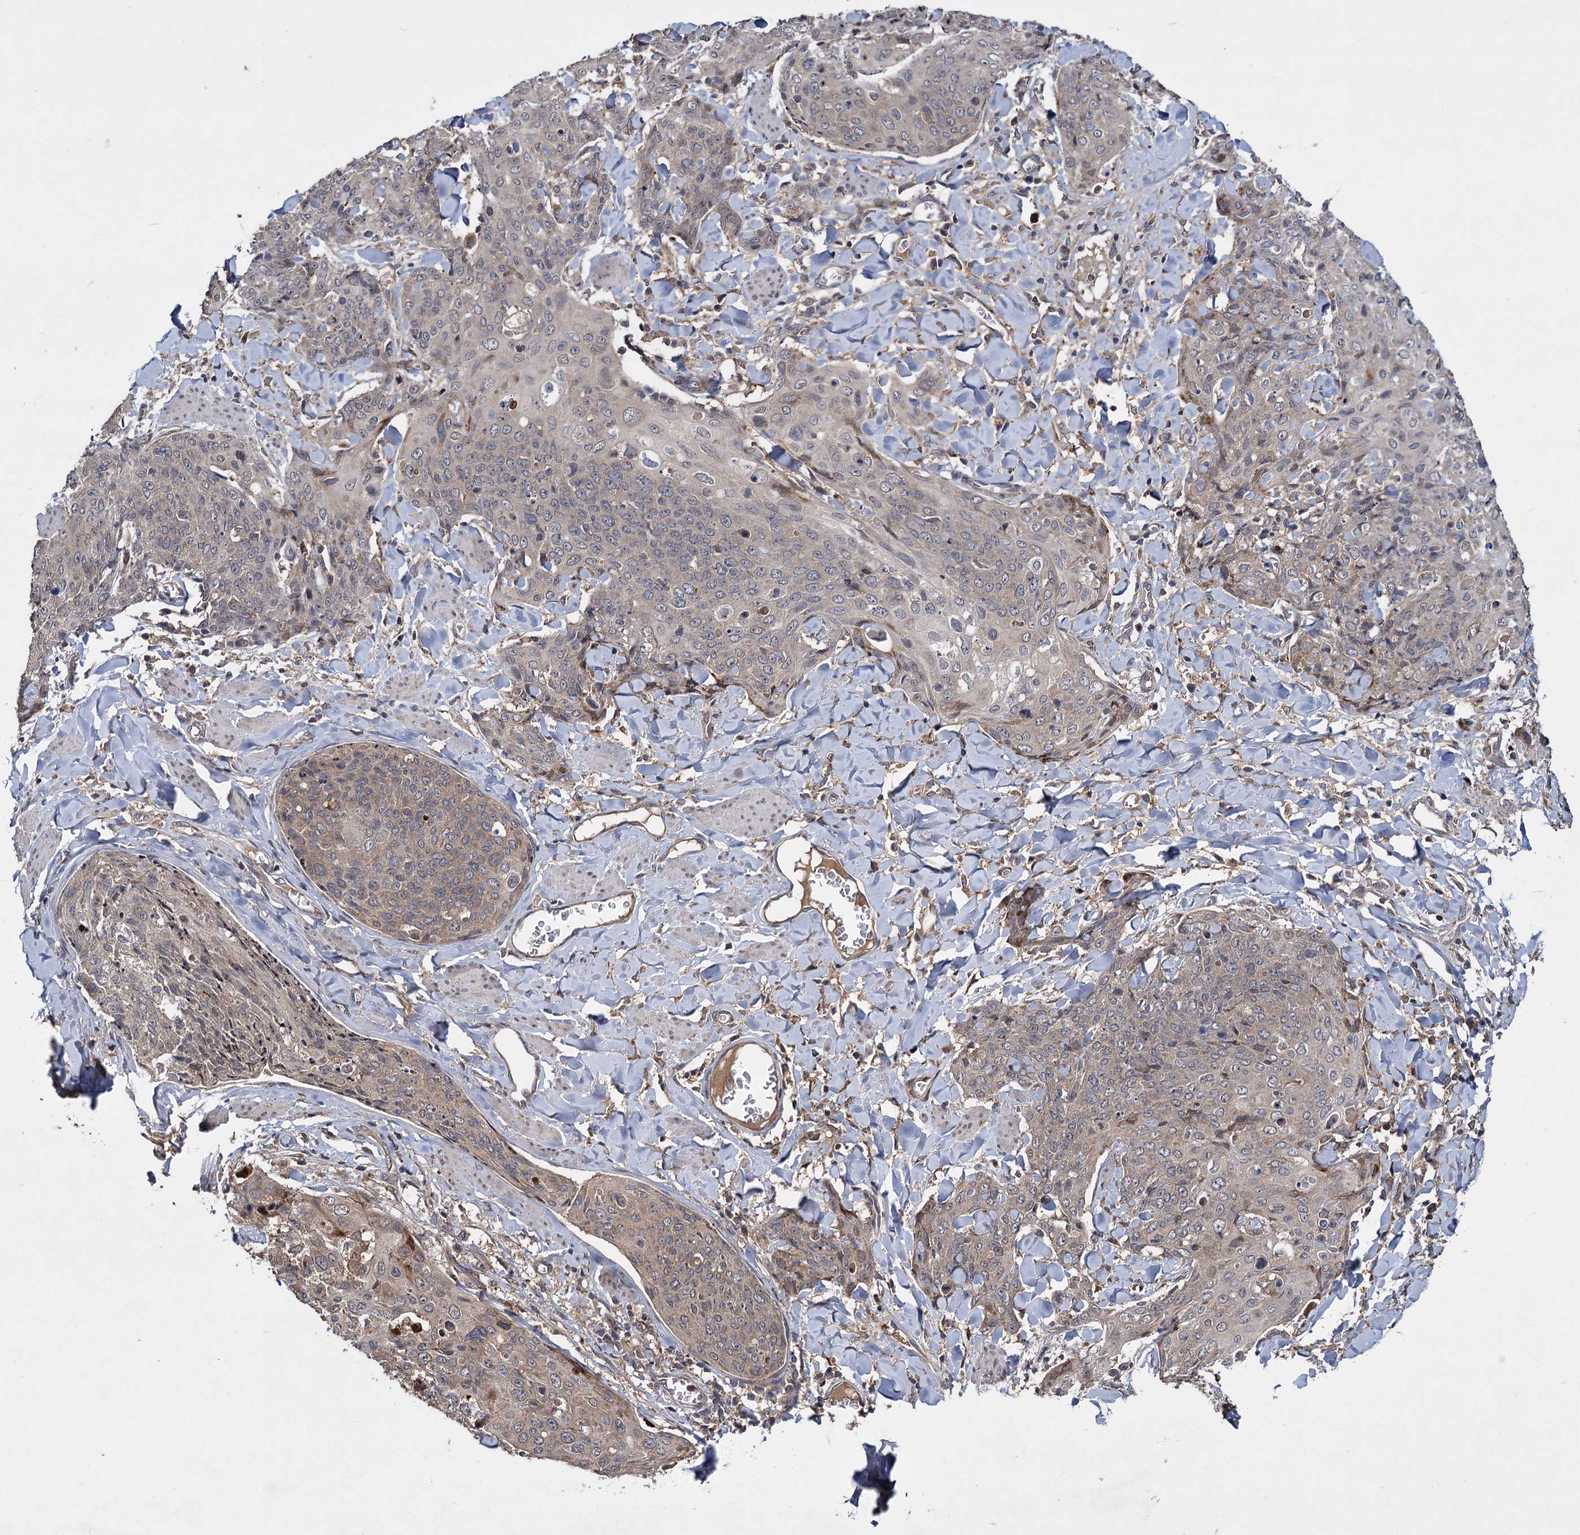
{"staining": {"intensity": "weak", "quantity": ">75%", "location": "cytoplasmic/membranous"}, "tissue": "skin cancer", "cell_type": "Tumor cells", "image_type": "cancer", "snomed": [{"axis": "morphology", "description": "Squamous cell carcinoma, NOS"}, {"axis": "topography", "description": "Skin"}, {"axis": "topography", "description": "Vulva"}], "caption": "Weak cytoplasmic/membranous staining for a protein is present in about >75% of tumor cells of skin cancer using immunohistochemistry.", "gene": "INPPL1", "patient": {"sex": "female", "age": 85}}